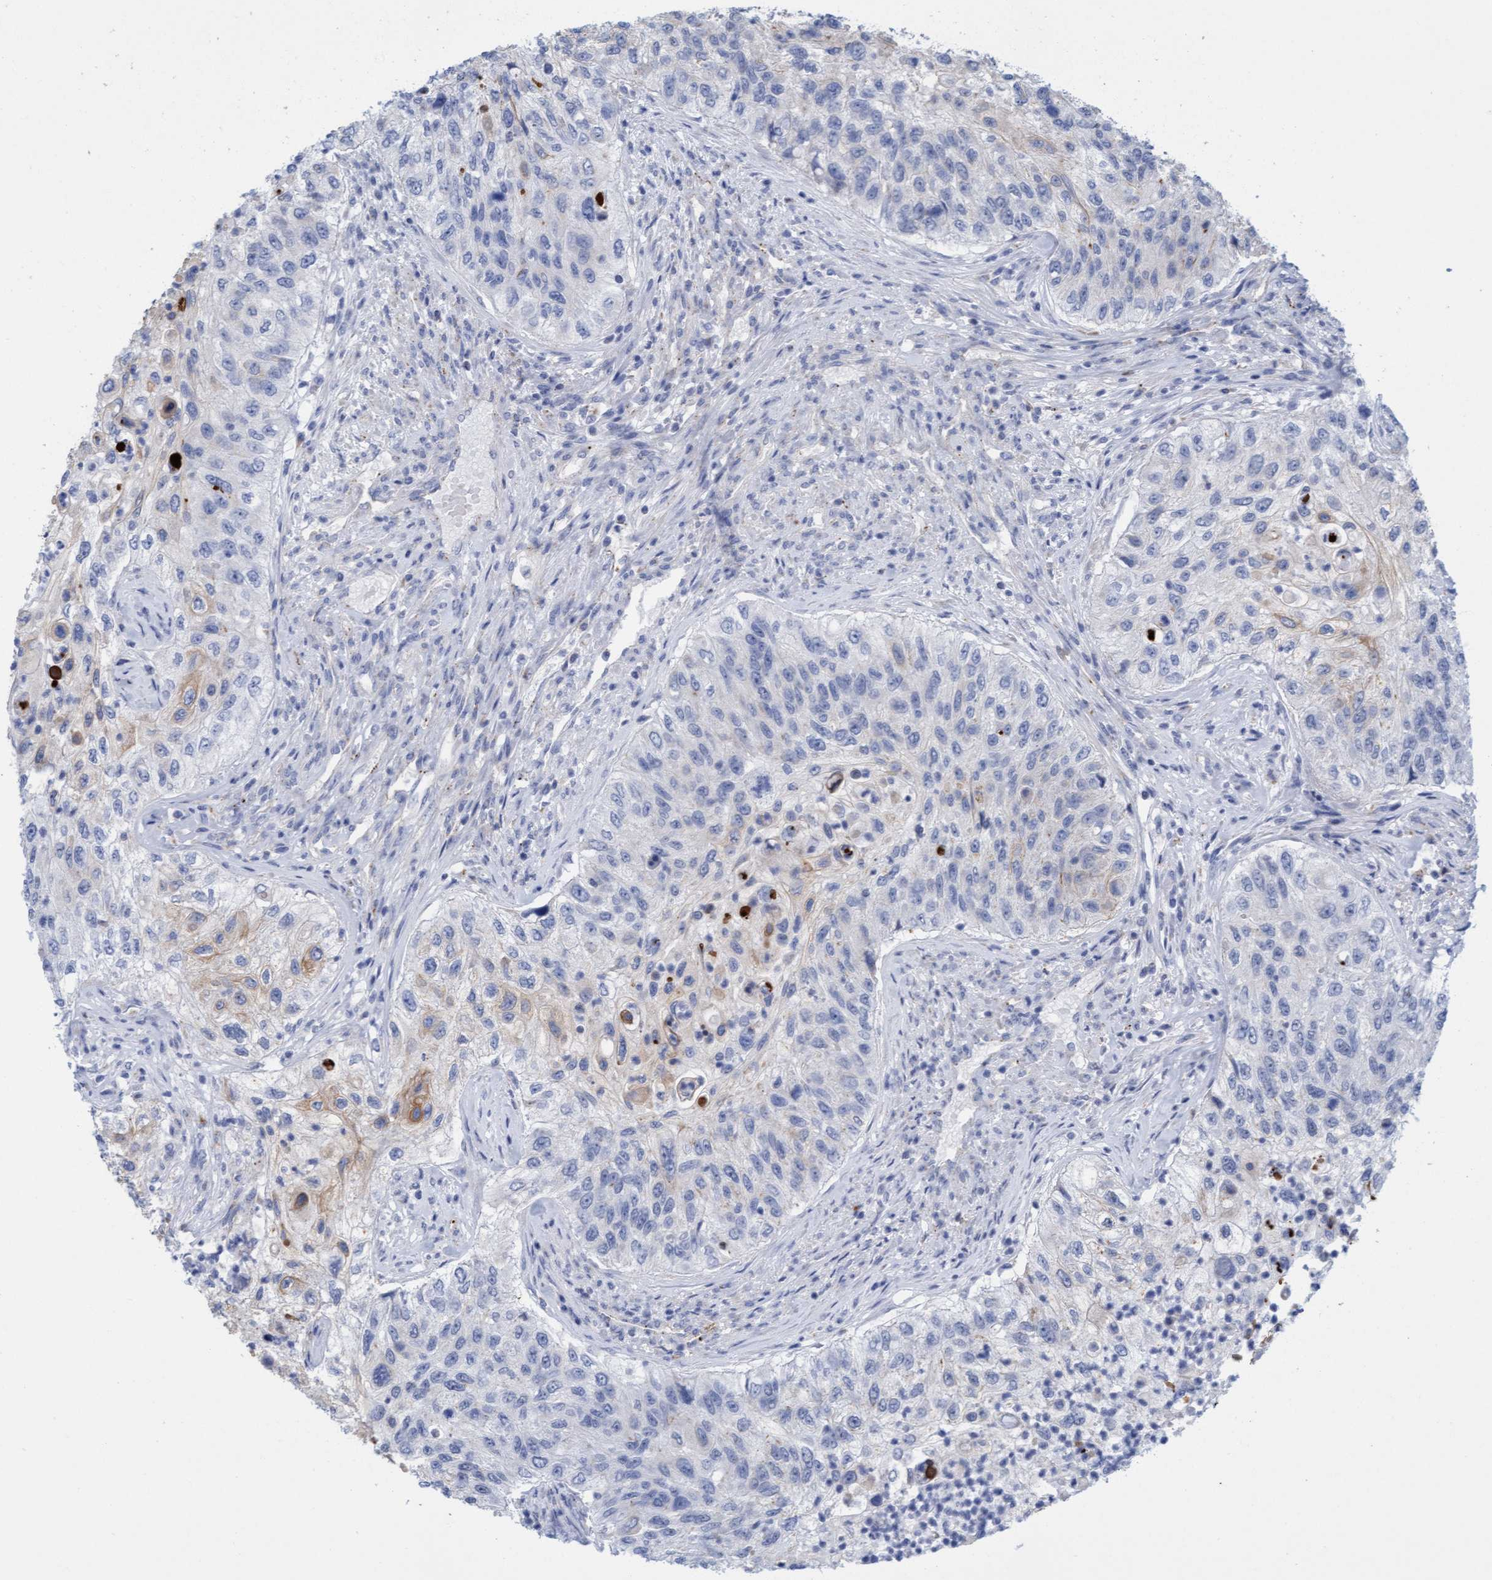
{"staining": {"intensity": "weak", "quantity": "<25%", "location": "cytoplasmic/membranous"}, "tissue": "urothelial cancer", "cell_type": "Tumor cells", "image_type": "cancer", "snomed": [{"axis": "morphology", "description": "Urothelial carcinoma, High grade"}, {"axis": "topography", "description": "Urinary bladder"}], "caption": "DAB (3,3'-diaminobenzidine) immunohistochemical staining of urothelial cancer displays no significant positivity in tumor cells.", "gene": "SGSH", "patient": {"sex": "female", "age": 60}}